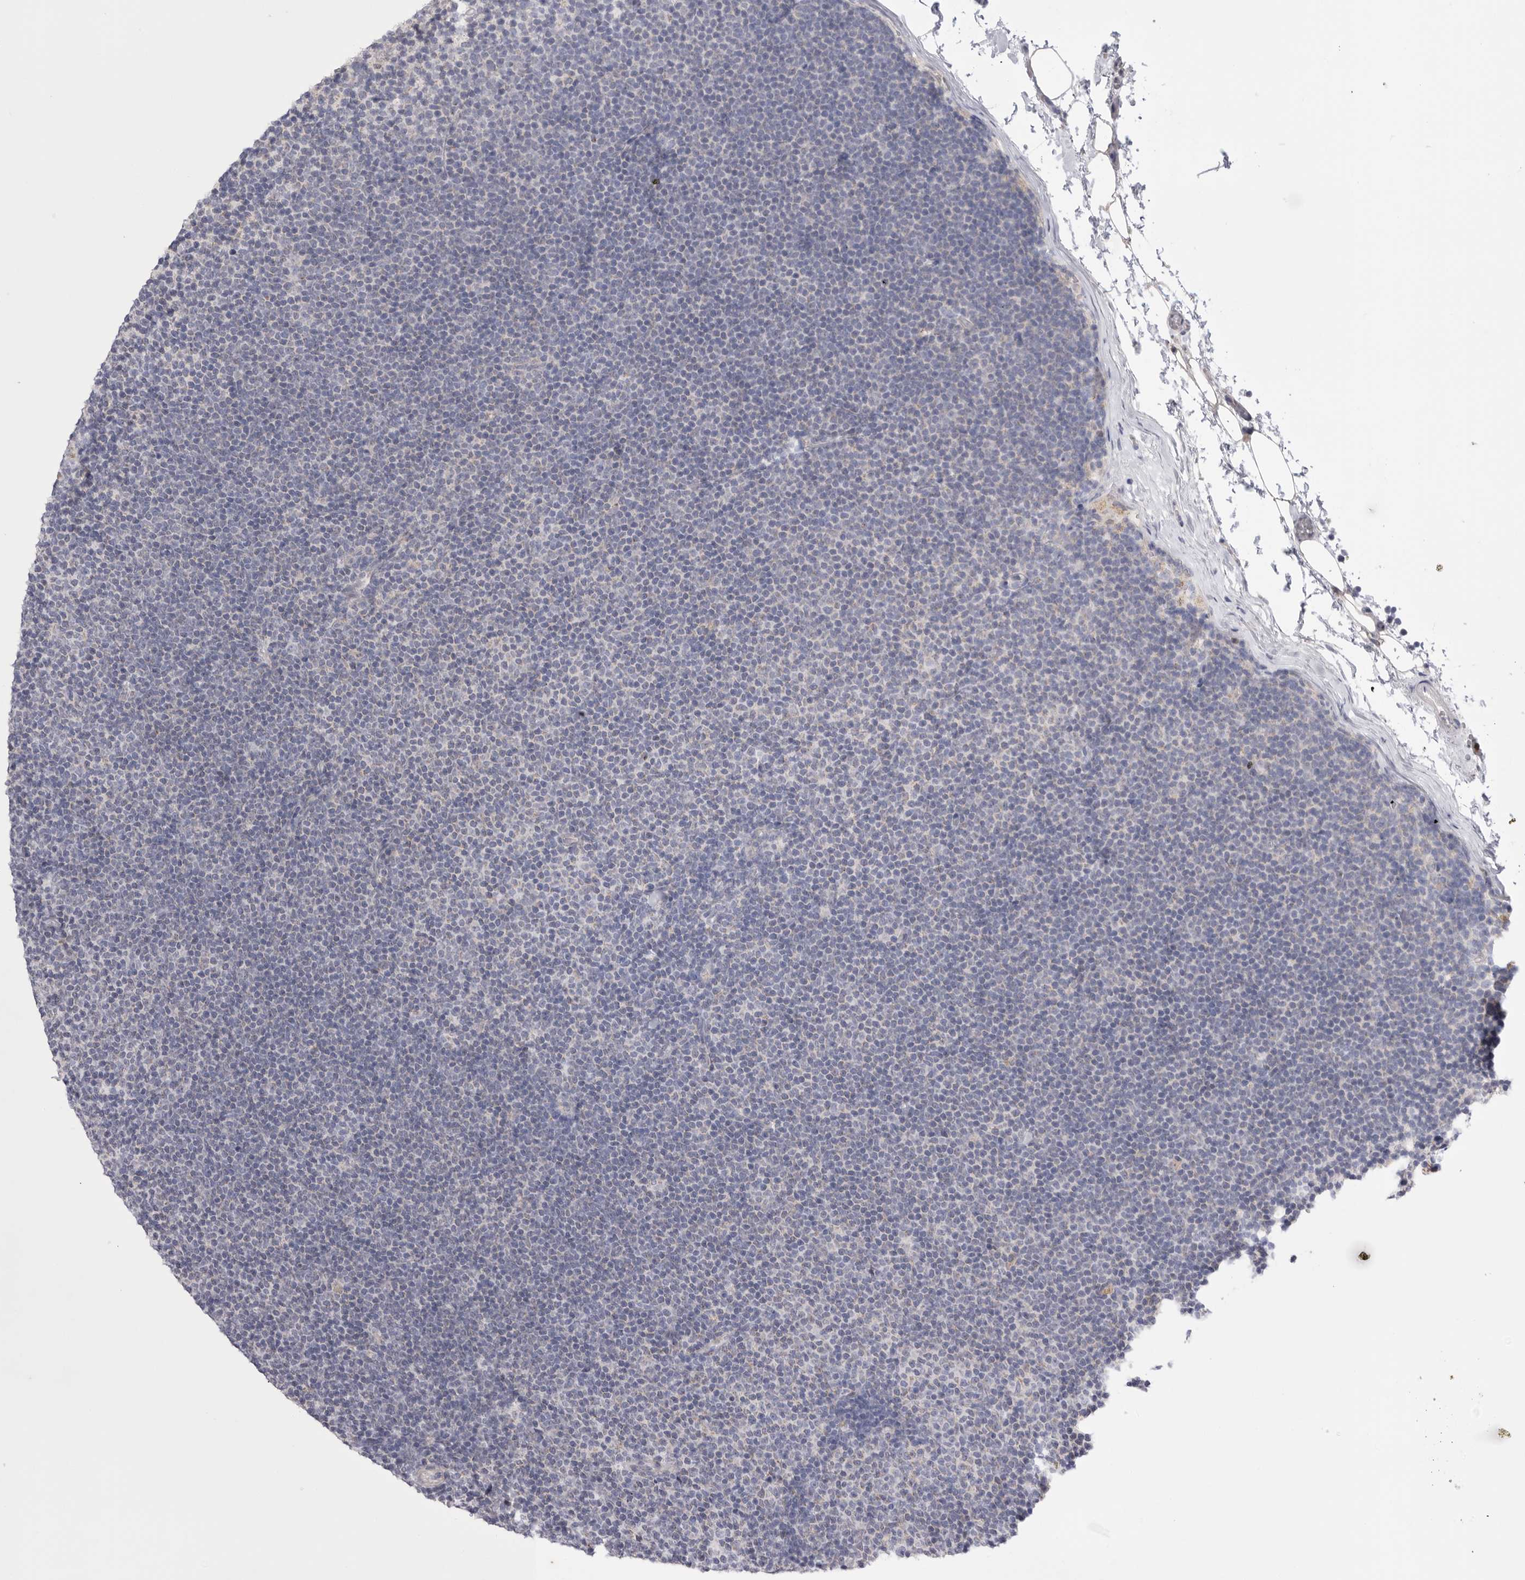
{"staining": {"intensity": "negative", "quantity": "none", "location": "none"}, "tissue": "lymphoma", "cell_type": "Tumor cells", "image_type": "cancer", "snomed": [{"axis": "morphology", "description": "Malignant lymphoma, non-Hodgkin's type, Low grade"}, {"axis": "topography", "description": "Lymph node"}], "caption": "Immunohistochemistry (IHC) histopathology image of neoplastic tissue: human lymphoma stained with DAB reveals no significant protein expression in tumor cells.", "gene": "CCDC126", "patient": {"sex": "female", "age": 53}}